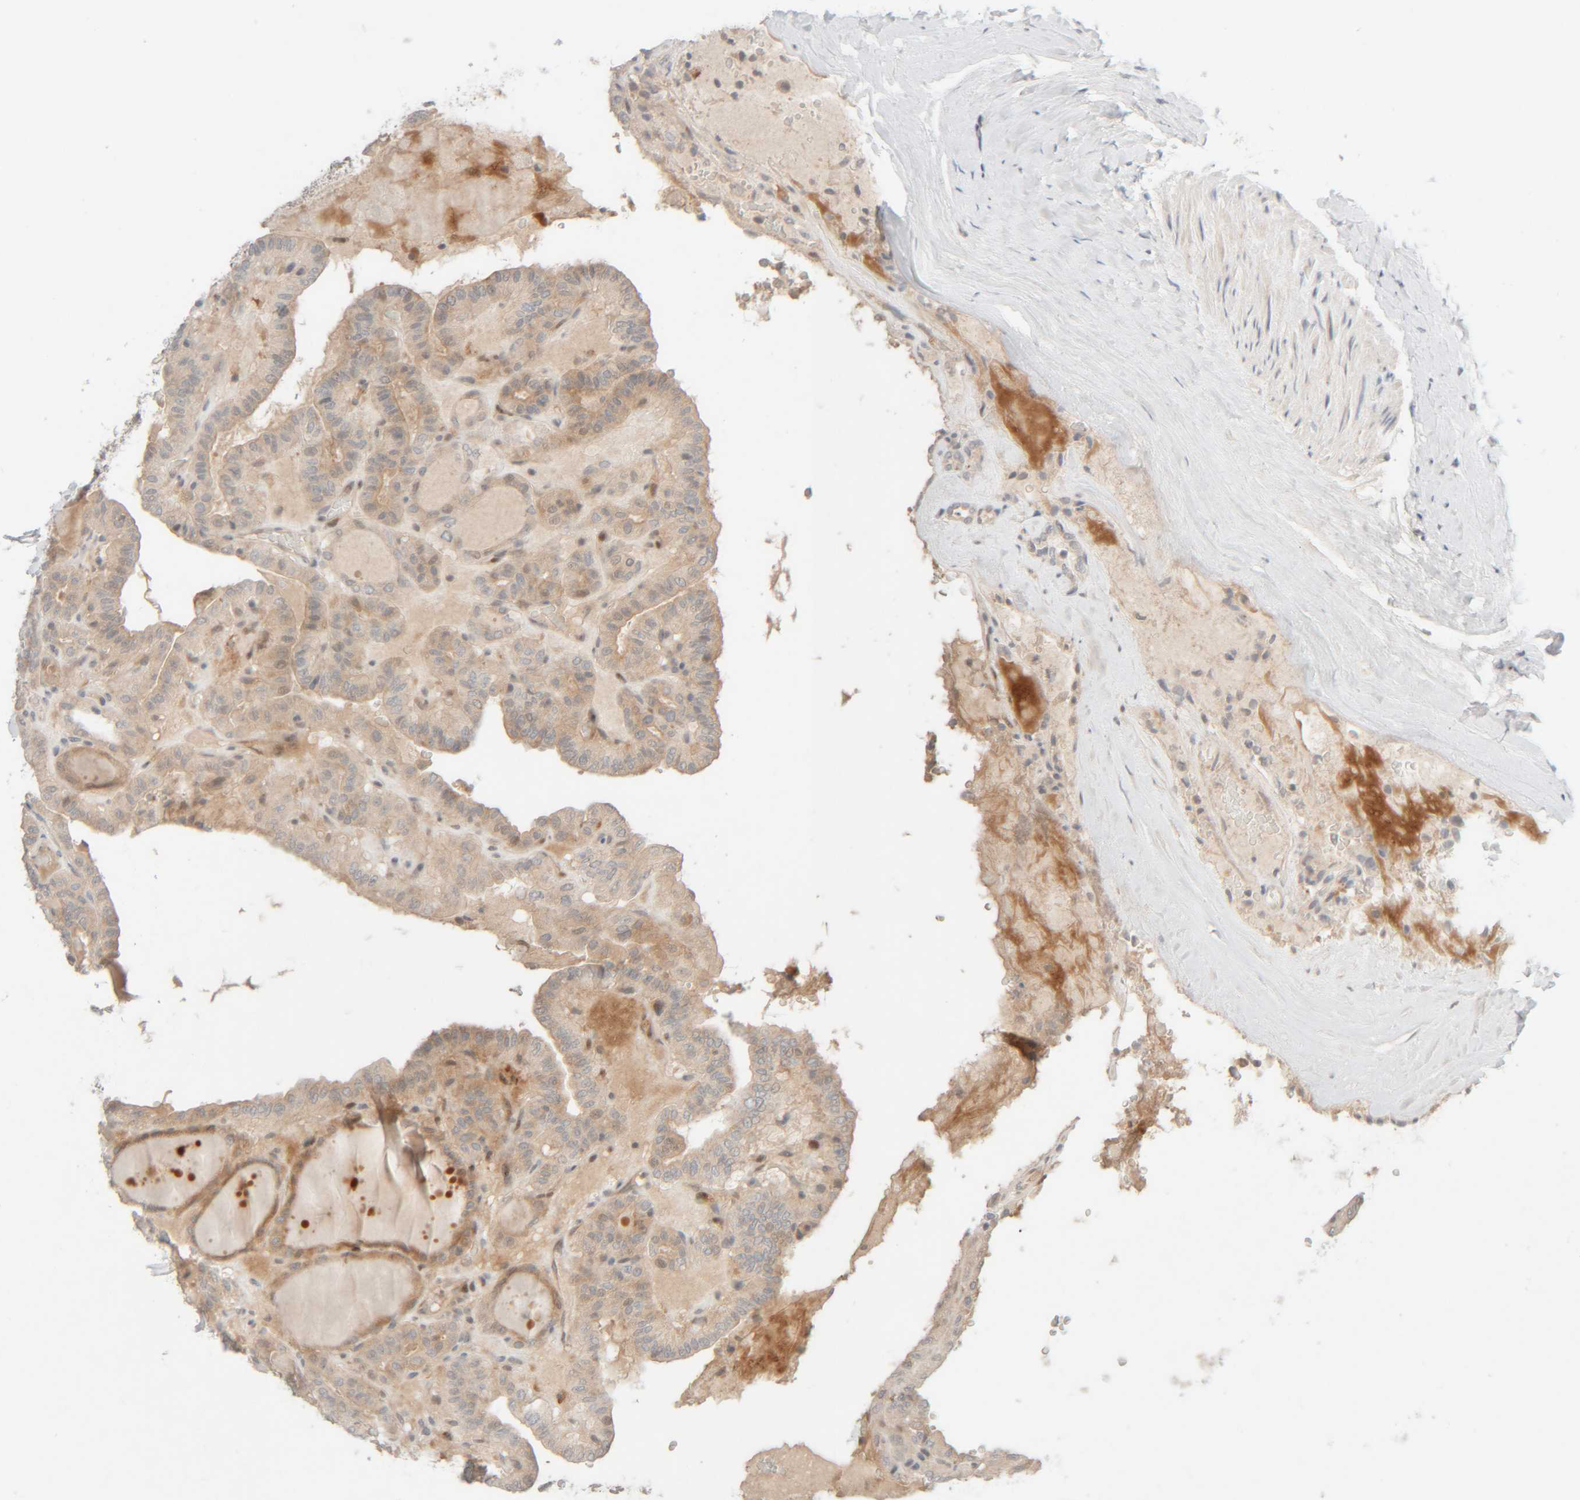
{"staining": {"intensity": "weak", "quantity": "25%-75%", "location": "cytoplasmic/membranous"}, "tissue": "thyroid cancer", "cell_type": "Tumor cells", "image_type": "cancer", "snomed": [{"axis": "morphology", "description": "Papillary adenocarcinoma, NOS"}, {"axis": "topography", "description": "Thyroid gland"}], "caption": "Thyroid cancer stained for a protein (brown) displays weak cytoplasmic/membranous positive expression in approximately 25%-75% of tumor cells.", "gene": "CHKA", "patient": {"sex": "male", "age": 77}}